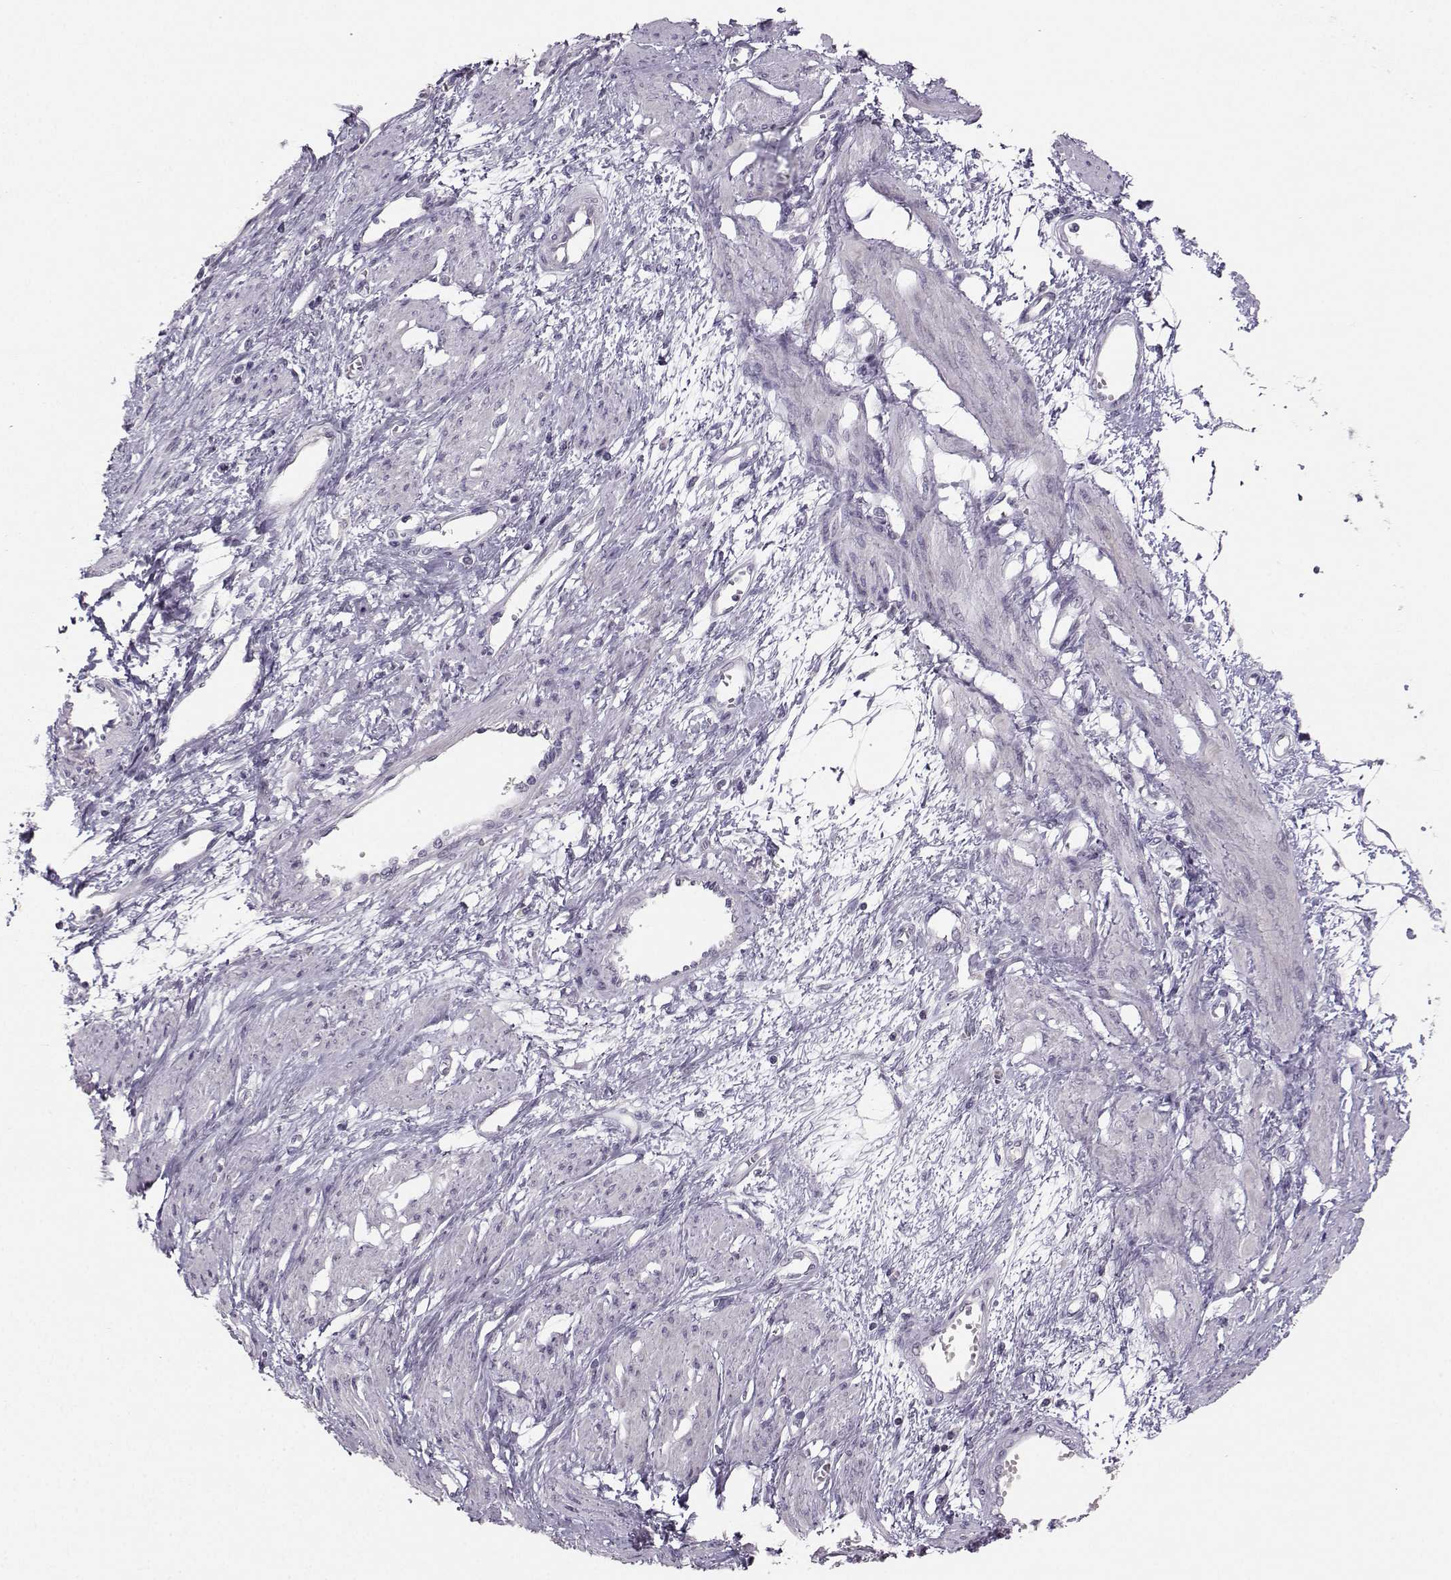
{"staining": {"intensity": "negative", "quantity": "none", "location": "none"}, "tissue": "smooth muscle", "cell_type": "Smooth muscle cells", "image_type": "normal", "snomed": [{"axis": "morphology", "description": "Normal tissue, NOS"}, {"axis": "topography", "description": "Smooth muscle"}, {"axis": "topography", "description": "Uterus"}], "caption": "There is no significant staining in smooth muscle cells of smooth muscle. (Immunohistochemistry, brightfield microscopy, high magnification).", "gene": "PKP2", "patient": {"sex": "female", "age": 39}}